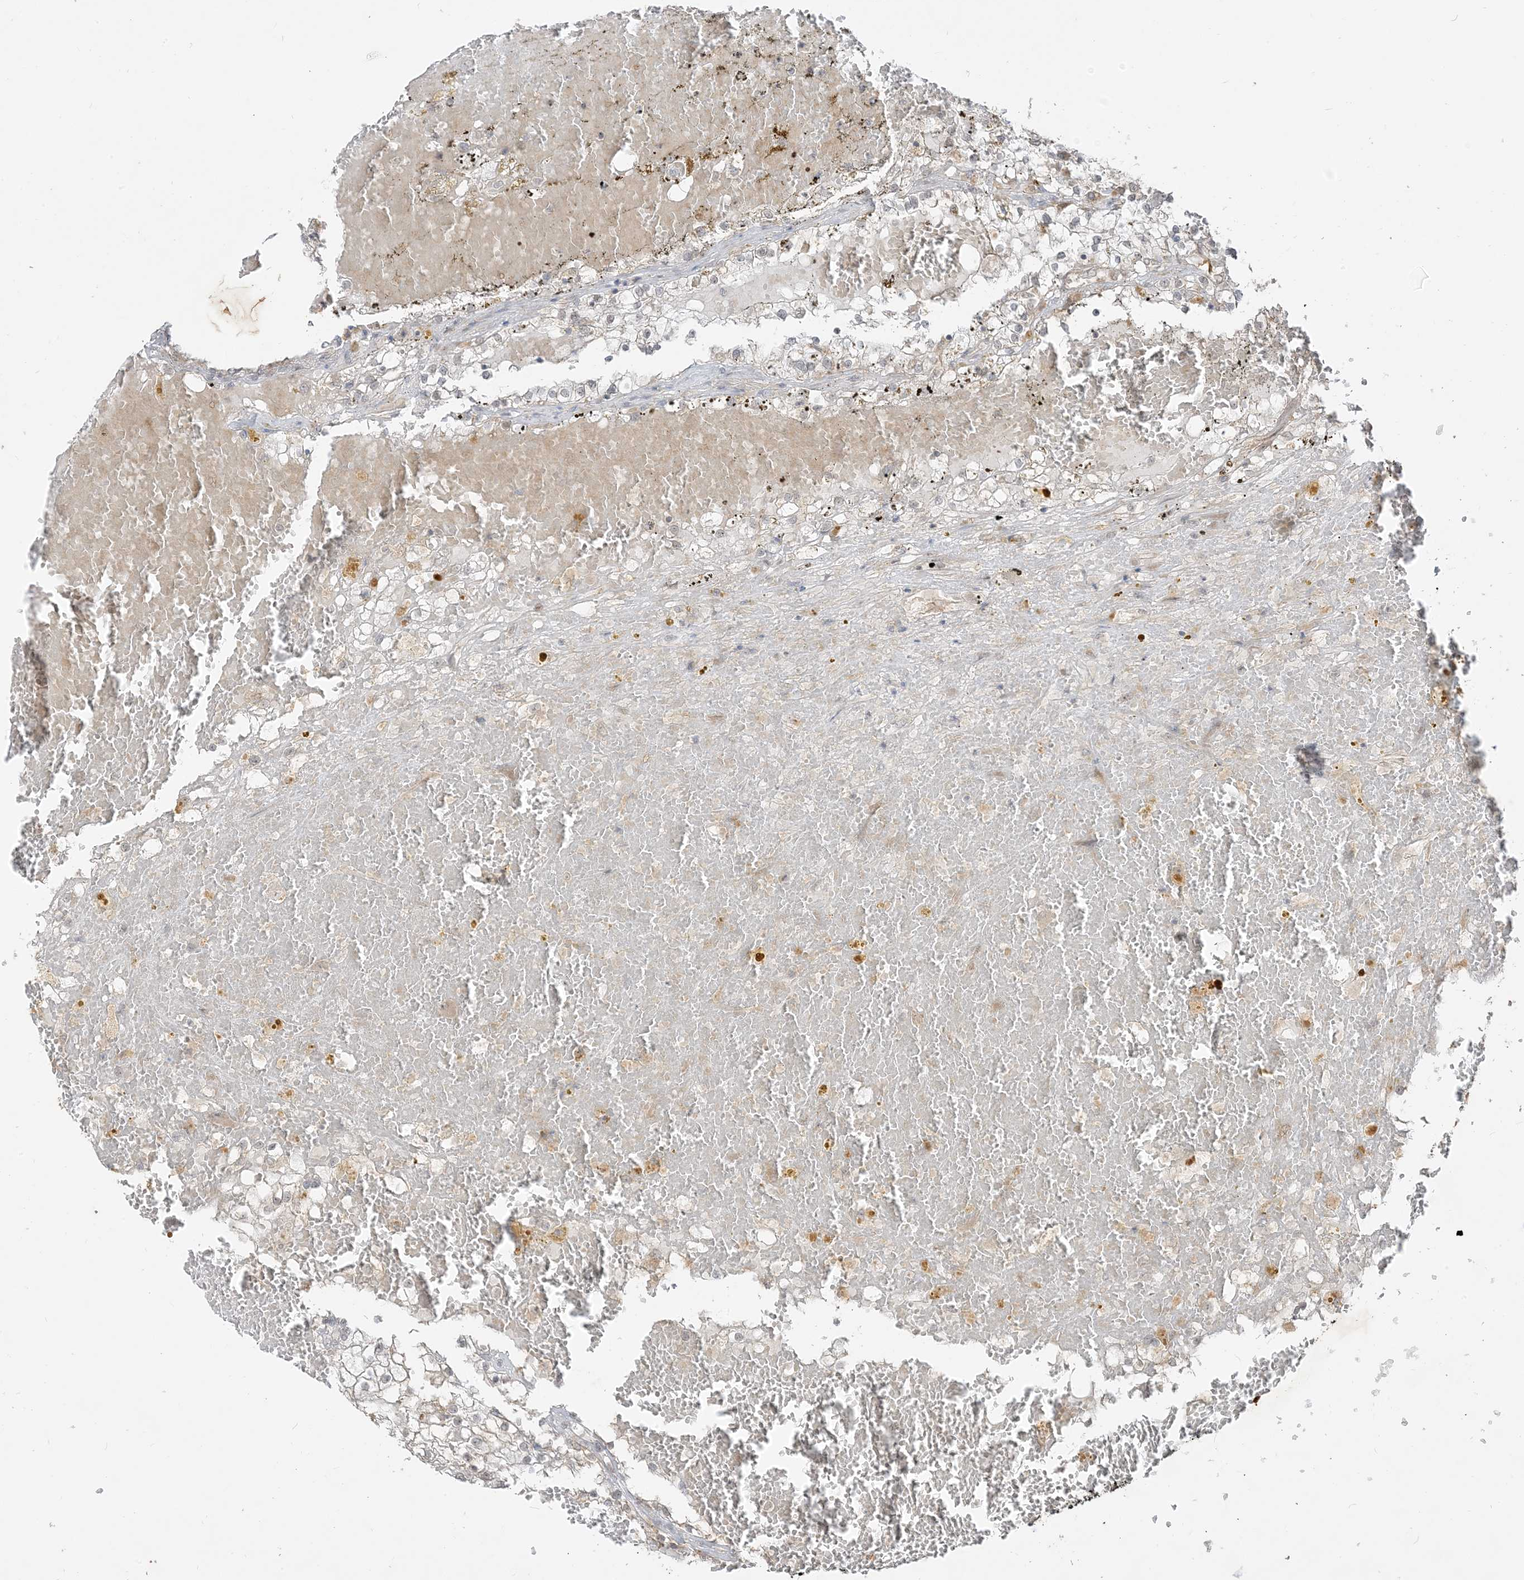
{"staining": {"intensity": "negative", "quantity": "none", "location": "none"}, "tissue": "renal cancer", "cell_type": "Tumor cells", "image_type": "cancer", "snomed": [{"axis": "morphology", "description": "Normal tissue, NOS"}, {"axis": "morphology", "description": "Adenocarcinoma, NOS"}, {"axis": "topography", "description": "Kidney"}], "caption": "Tumor cells are negative for protein expression in human renal adenocarcinoma.", "gene": "TBCC", "patient": {"sex": "male", "age": 68}}